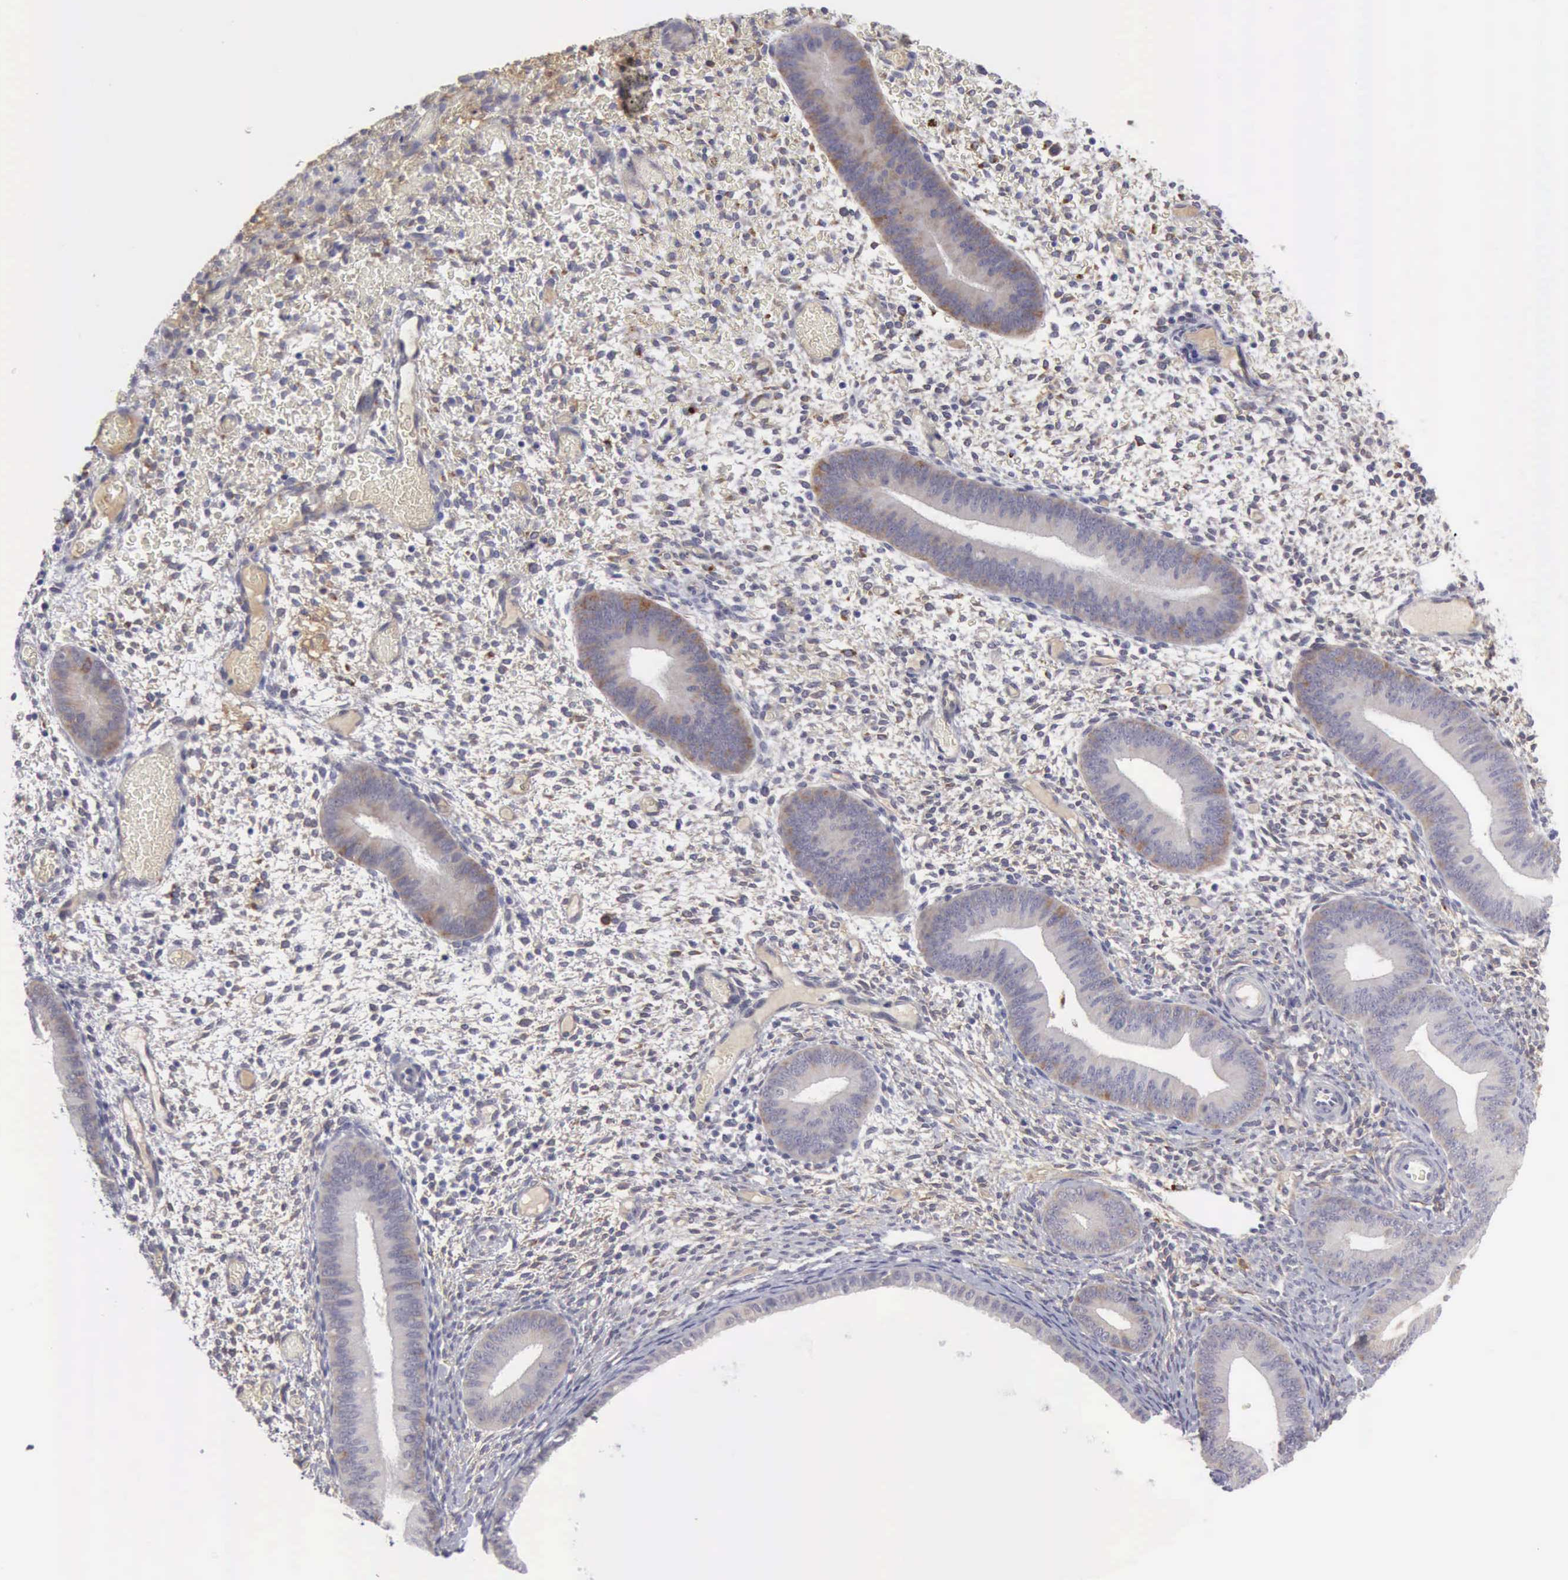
{"staining": {"intensity": "negative", "quantity": "none", "location": "none"}, "tissue": "endometrium", "cell_type": "Cells in endometrial stroma", "image_type": "normal", "snomed": [{"axis": "morphology", "description": "Normal tissue, NOS"}, {"axis": "topography", "description": "Endometrium"}], "caption": "The photomicrograph shows no significant positivity in cells in endometrial stroma of endometrium.", "gene": "TFRC", "patient": {"sex": "female", "age": 42}}